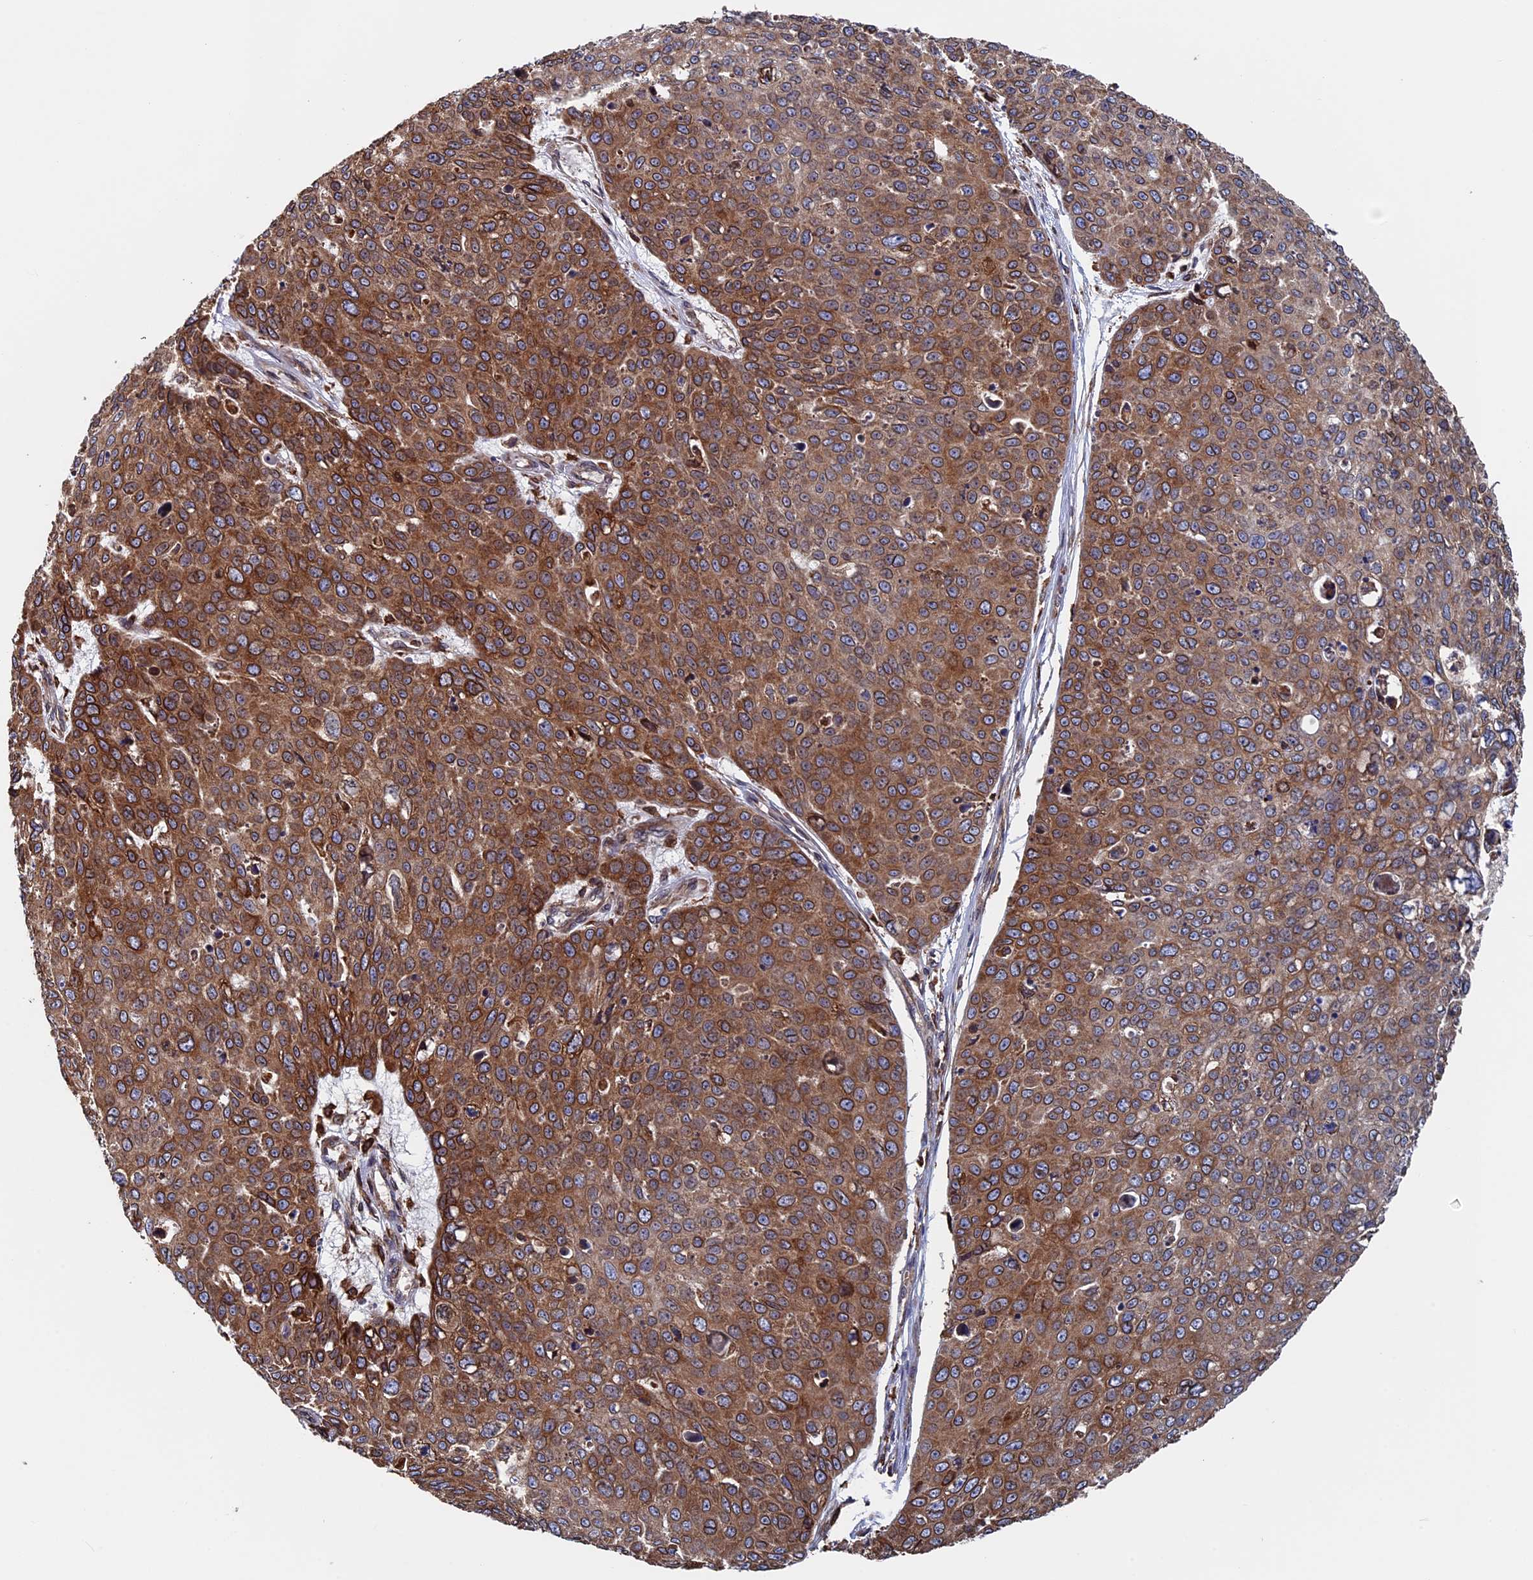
{"staining": {"intensity": "strong", "quantity": ">75%", "location": "cytoplasmic/membranous"}, "tissue": "skin cancer", "cell_type": "Tumor cells", "image_type": "cancer", "snomed": [{"axis": "morphology", "description": "Squamous cell carcinoma, NOS"}, {"axis": "topography", "description": "Skin"}], "caption": "Protein staining of squamous cell carcinoma (skin) tissue demonstrates strong cytoplasmic/membranous expression in approximately >75% of tumor cells. (Brightfield microscopy of DAB IHC at high magnification).", "gene": "RPUSD1", "patient": {"sex": "male", "age": 71}}